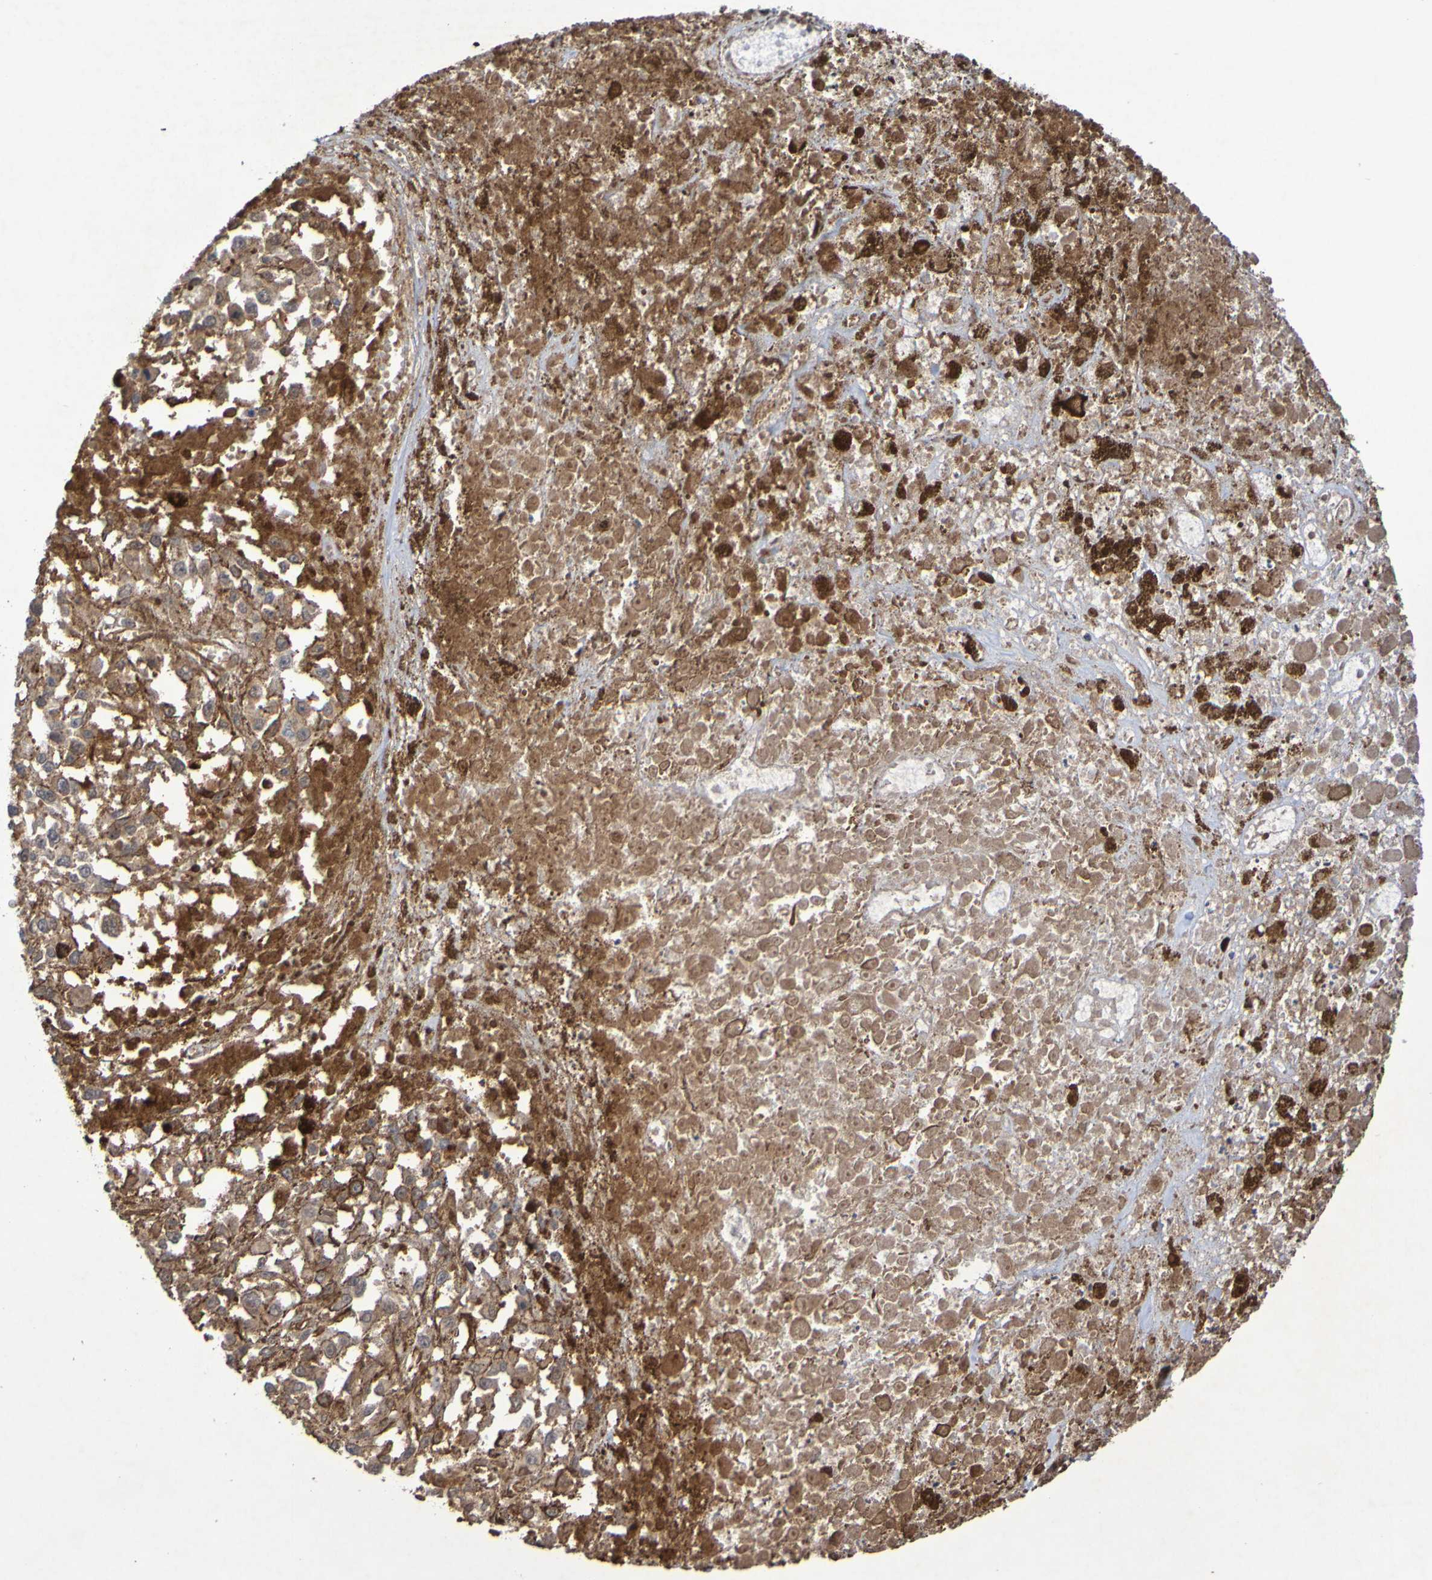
{"staining": {"intensity": "moderate", "quantity": ">75%", "location": "cytoplasmic/membranous"}, "tissue": "melanoma", "cell_type": "Tumor cells", "image_type": "cancer", "snomed": [{"axis": "morphology", "description": "Malignant melanoma, Metastatic site"}, {"axis": "topography", "description": "Lymph node"}], "caption": "The photomicrograph reveals staining of melanoma, revealing moderate cytoplasmic/membranous protein staining (brown color) within tumor cells.", "gene": "SERPINB6", "patient": {"sex": "male", "age": 59}}